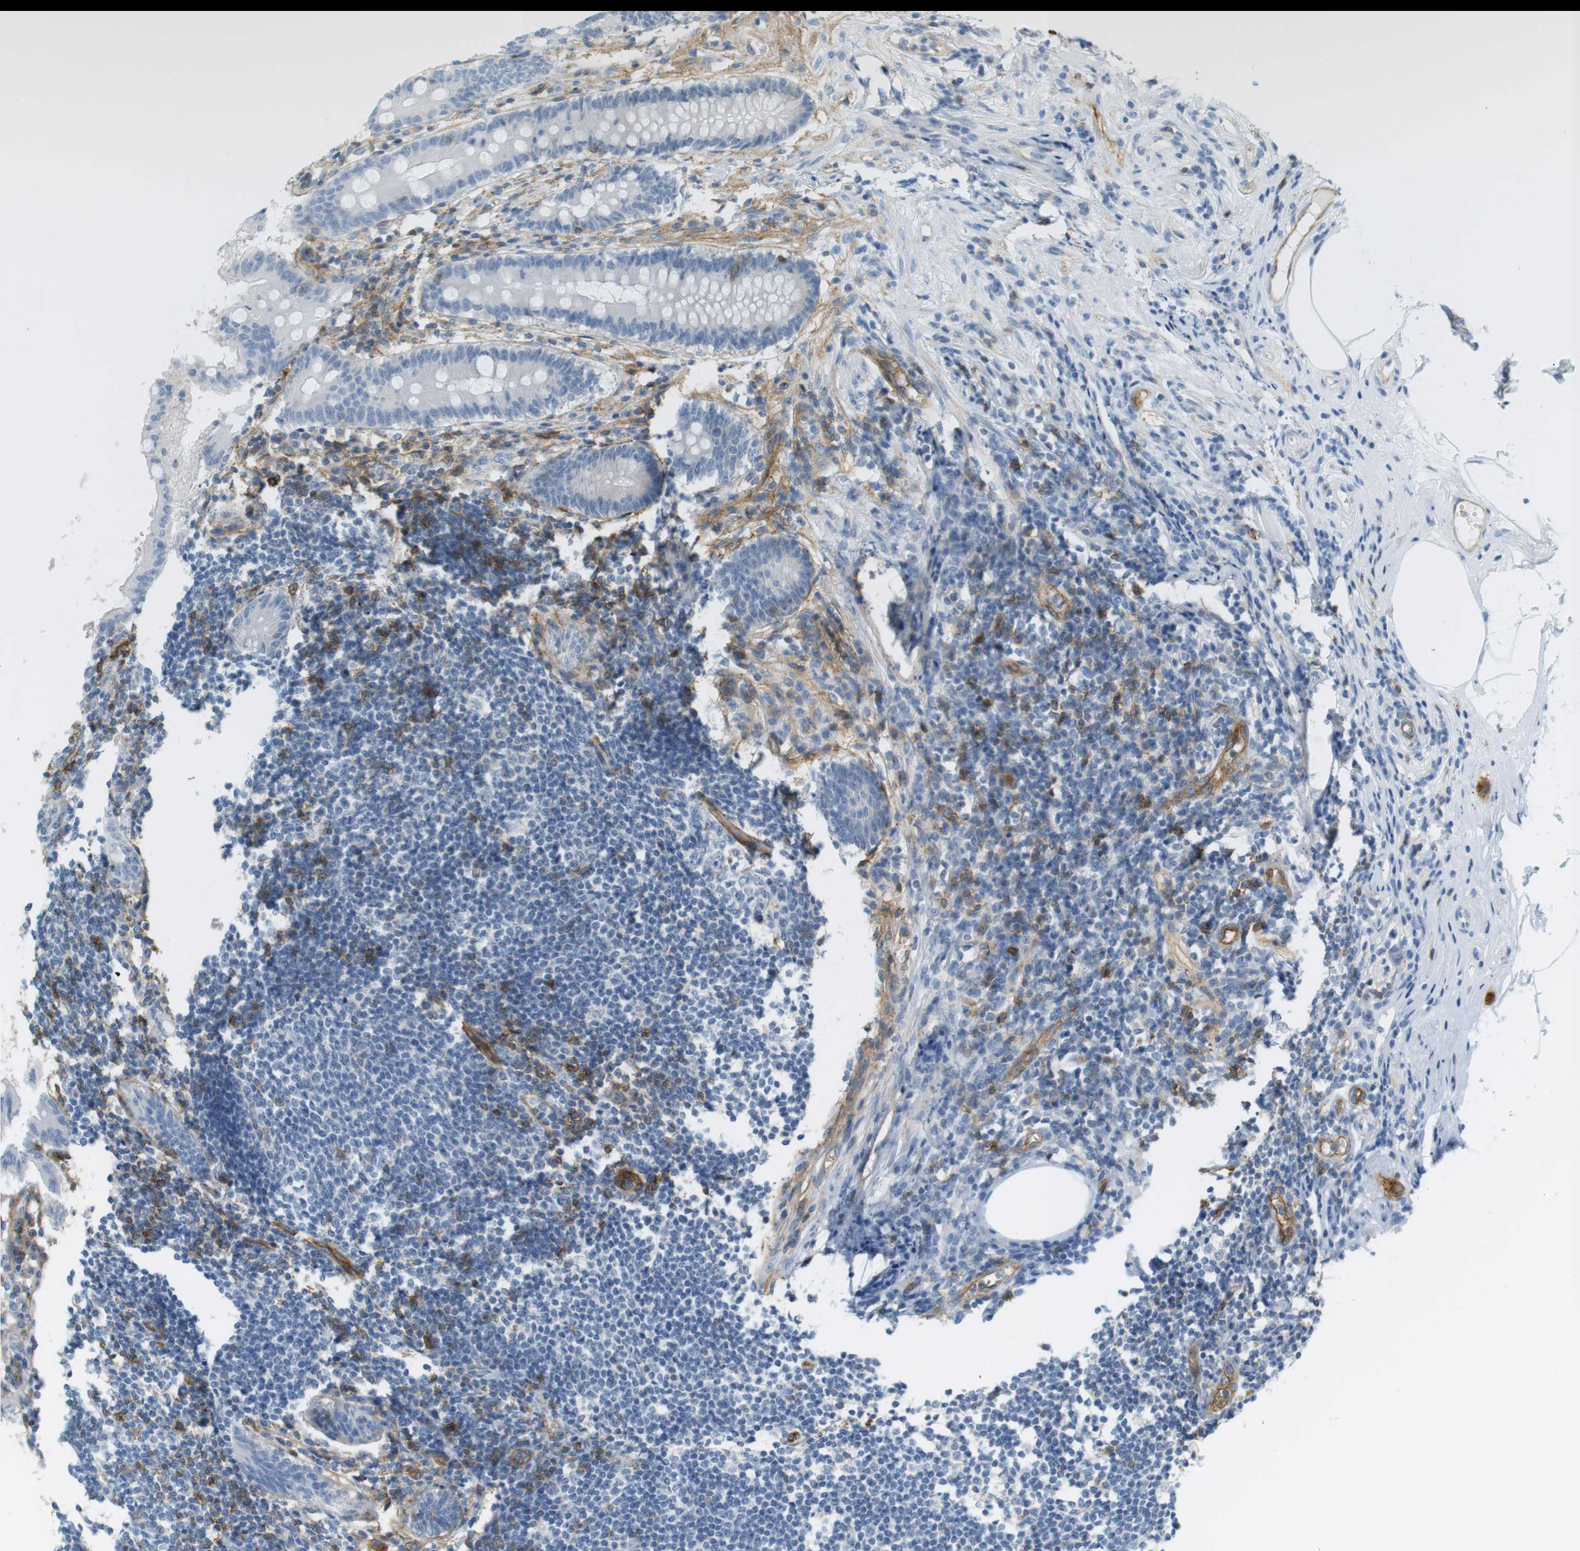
{"staining": {"intensity": "negative", "quantity": "none", "location": "none"}, "tissue": "appendix", "cell_type": "Glandular cells", "image_type": "normal", "snomed": [{"axis": "morphology", "description": "Normal tissue, NOS"}, {"axis": "topography", "description": "Appendix"}], "caption": "A histopathology image of human appendix is negative for staining in glandular cells. (DAB immunohistochemistry visualized using brightfield microscopy, high magnification).", "gene": "F2R", "patient": {"sex": "female", "age": 50}}